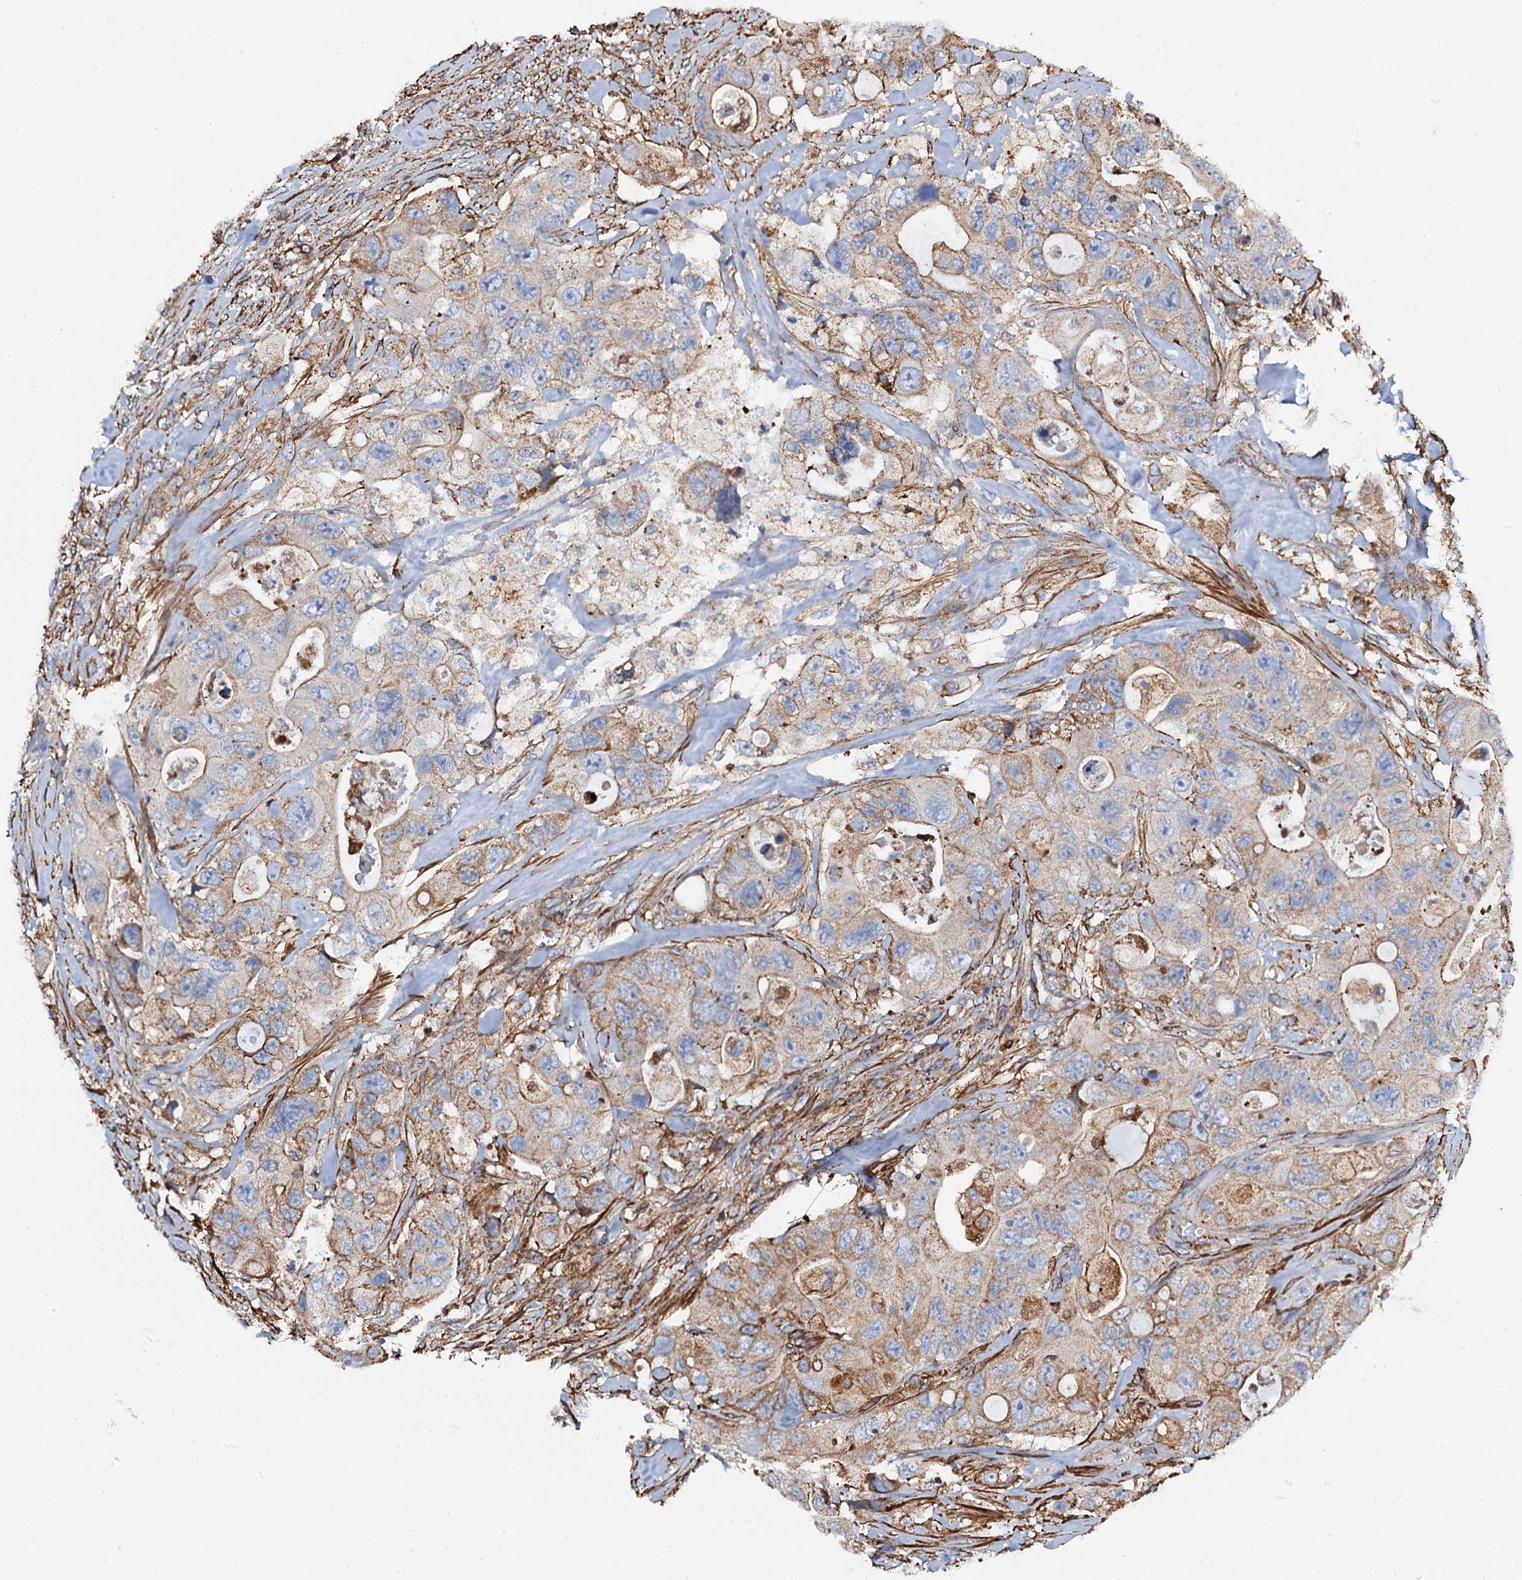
{"staining": {"intensity": "moderate", "quantity": "25%-75%", "location": "cytoplasmic/membranous"}, "tissue": "colorectal cancer", "cell_type": "Tumor cells", "image_type": "cancer", "snomed": [{"axis": "morphology", "description": "Adenocarcinoma, NOS"}, {"axis": "topography", "description": "Colon"}], "caption": "Colorectal cancer tissue shows moderate cytoplasmic/membranous expression in approximately 25%-75% of tumor cells", "gene": "INTS10", "patient": {"sex": "female", "age": 46}}